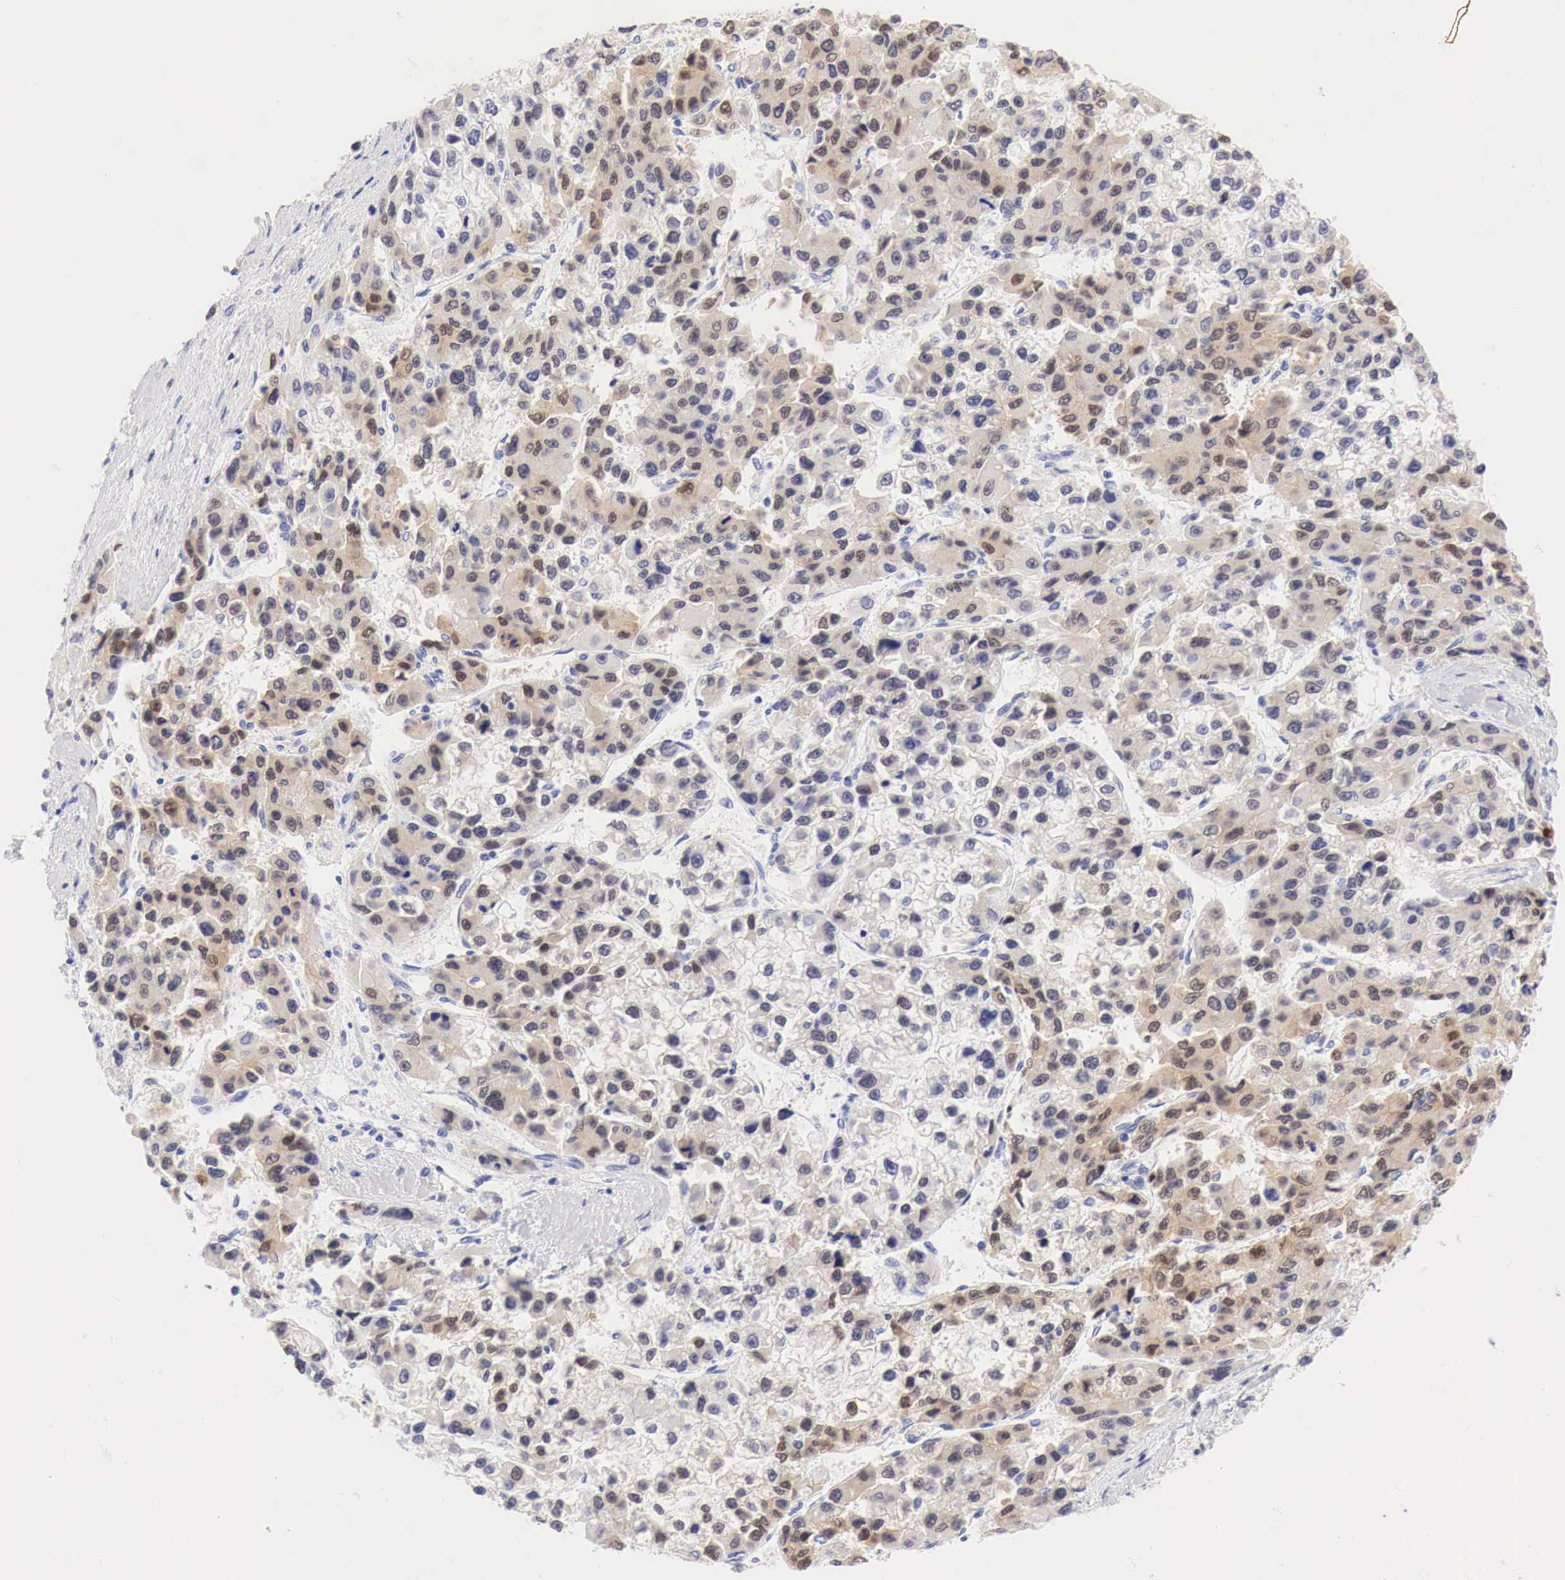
{"staining": {"intensity": "weak", "quantity": ">75%", "location": "cytoplasmic/membranous"}, "tissue": "liver cancer", "cell_type": "Tumor cells", "image_type": "cancer", "snomed": [{"axis": "morphology", "description": "Carcinoma, Hepatocellular, NOS"}, {"axis": "topography", "description": "Liver"}], "caption": "High-magnification brightfield microscopy of liver hepatocellular carcinoma stained with DAB (3,3'-diaminobenzidine) (brown) and counterstained with hematoxylin (blue). tumor cells exhibit weak cytoplasmic/membranous expression is seen in about>75% of cells.", "gene": "CDKN2A", "patient": {"sex": "female", "age": 66}}